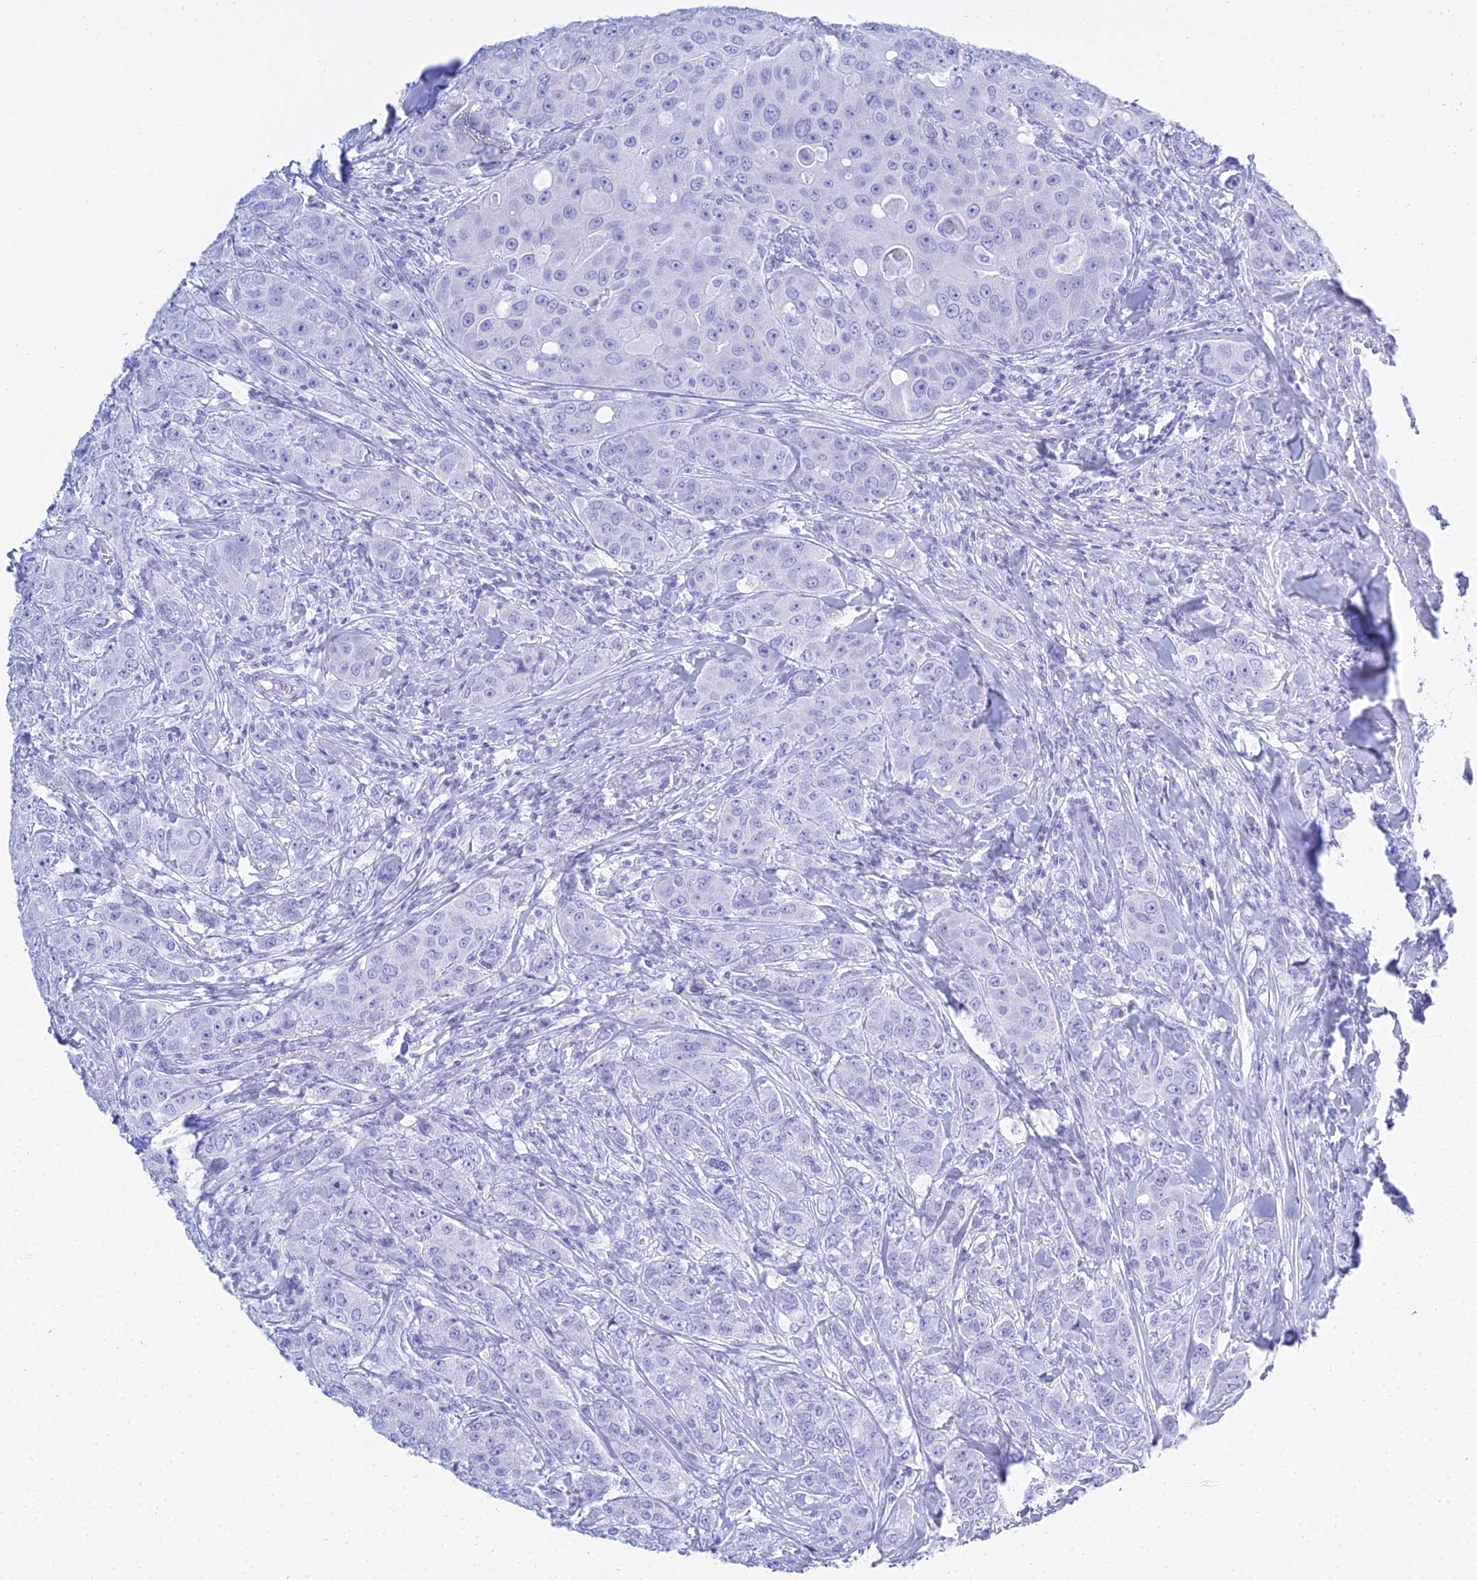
{"staining": {"intensity": "negative", "quantity": "none", "location": "none"}, "tissue": "breast cancer", "cell_type": "Tumor cells", "image_type": "cancer", "snomed": [{"axis": "morphology", "description": "Duct carcinoma"}, {"axis": "topography", "description": "Breast"}], "caption": "DAB (3,3'-diaminobenzidine) immunohistochemical staining of human breast invasive ductal carcinoma shows no significant positivity in tumor cells.", "gene": "PATE4", "patient": {"sex": "female", "age": 43}}